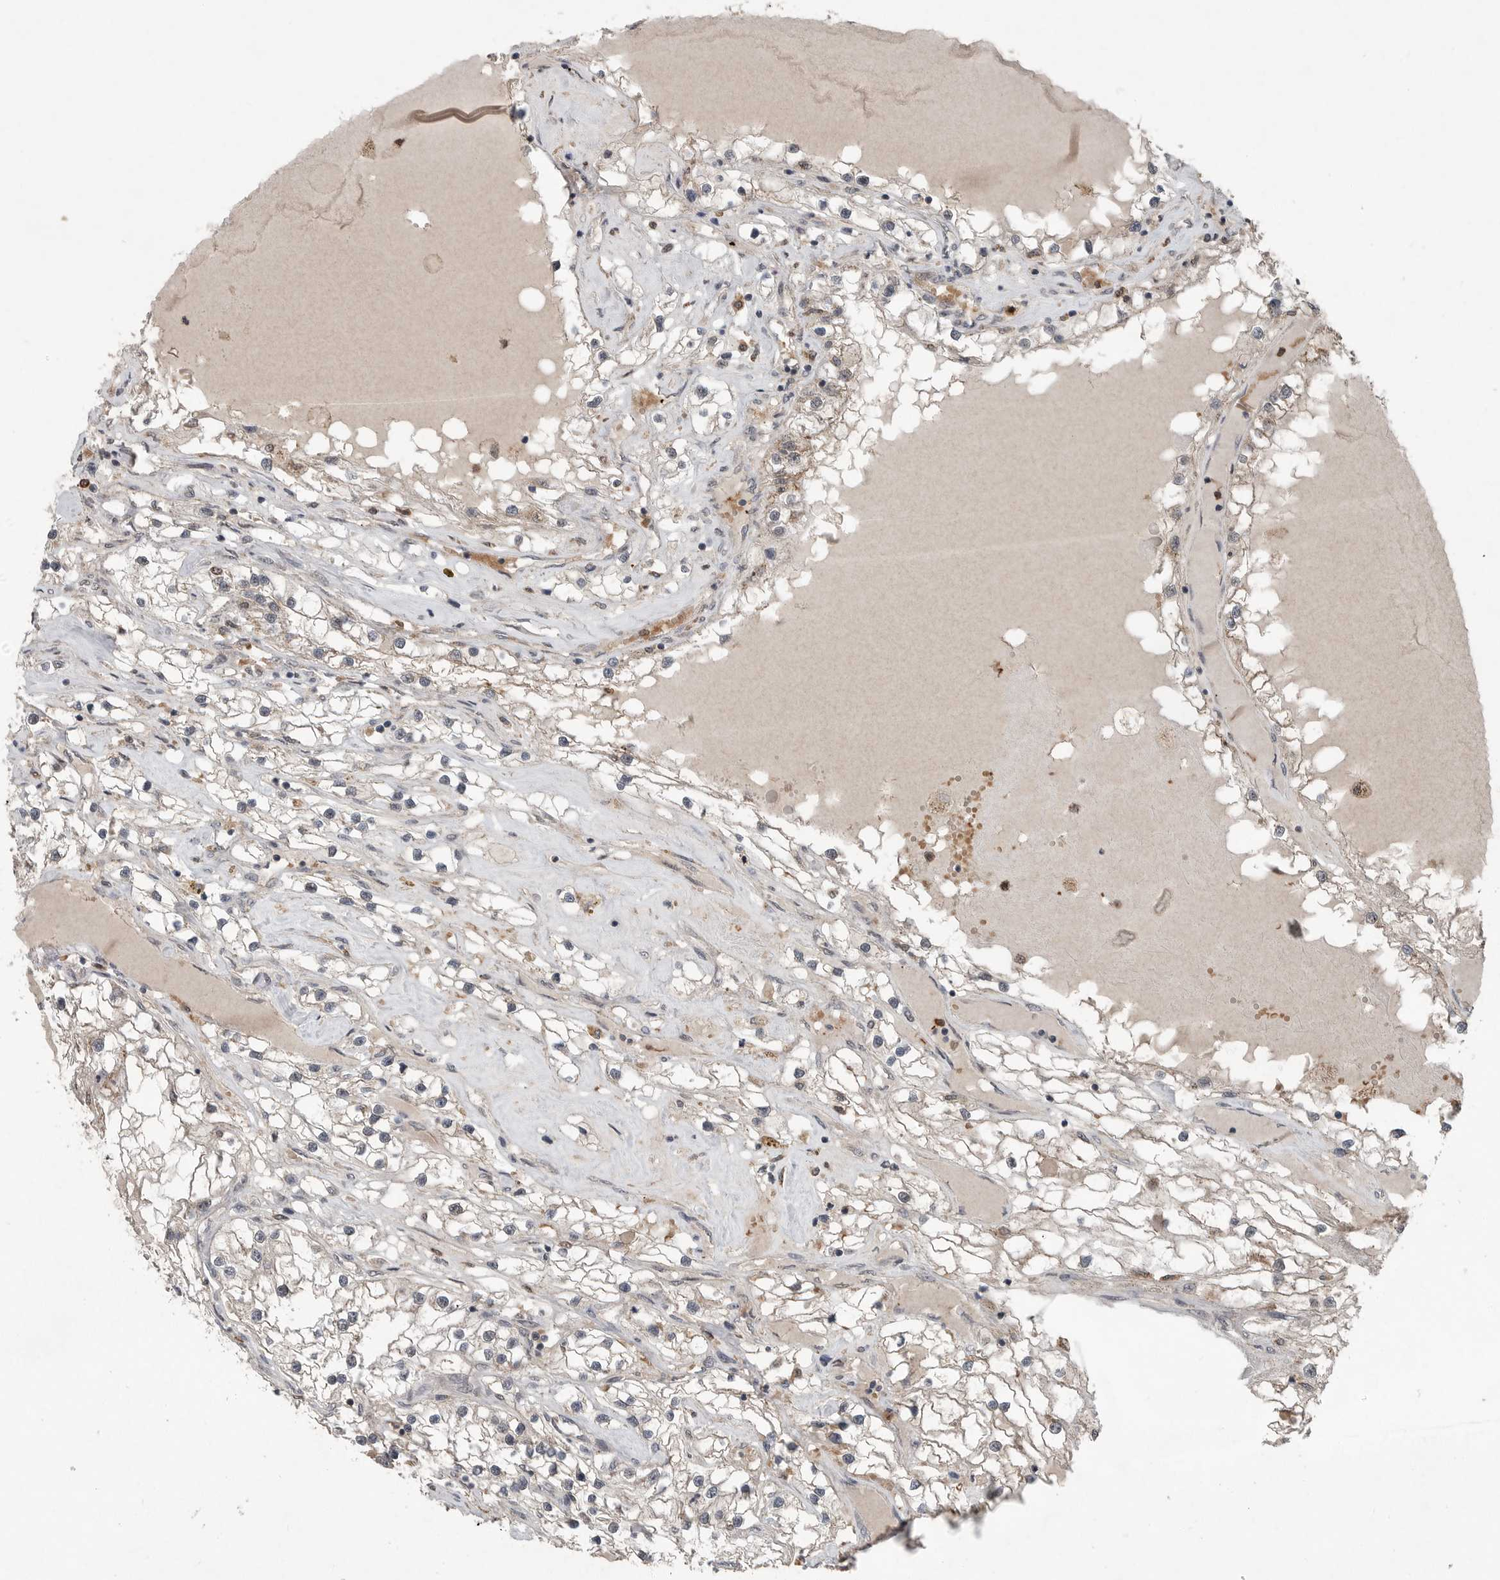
{"staining": {"intensity": "moderate", "quantity": "25%-75%", "location": "cytoplasmic/membranous"}, "tissue": "renal cancer", "cell_type": "Tumor cells", "image_type": "cancer", "snomed": [{"axis": "morphology", "description": "Adenocarcinoma, NOS"}, {"axis": "topography", "description": "Kidney"}], "caption": "A brown stain labels moderate cytoplasmic/membranous positivity of a protein in renal cancer tumor cells. (DAB (3,3'-diaminobenzidine) IHC with brightfield microscopy, high magnification).", "gene": "SCP2", "patient": {"sex": "male", "age": 68}}